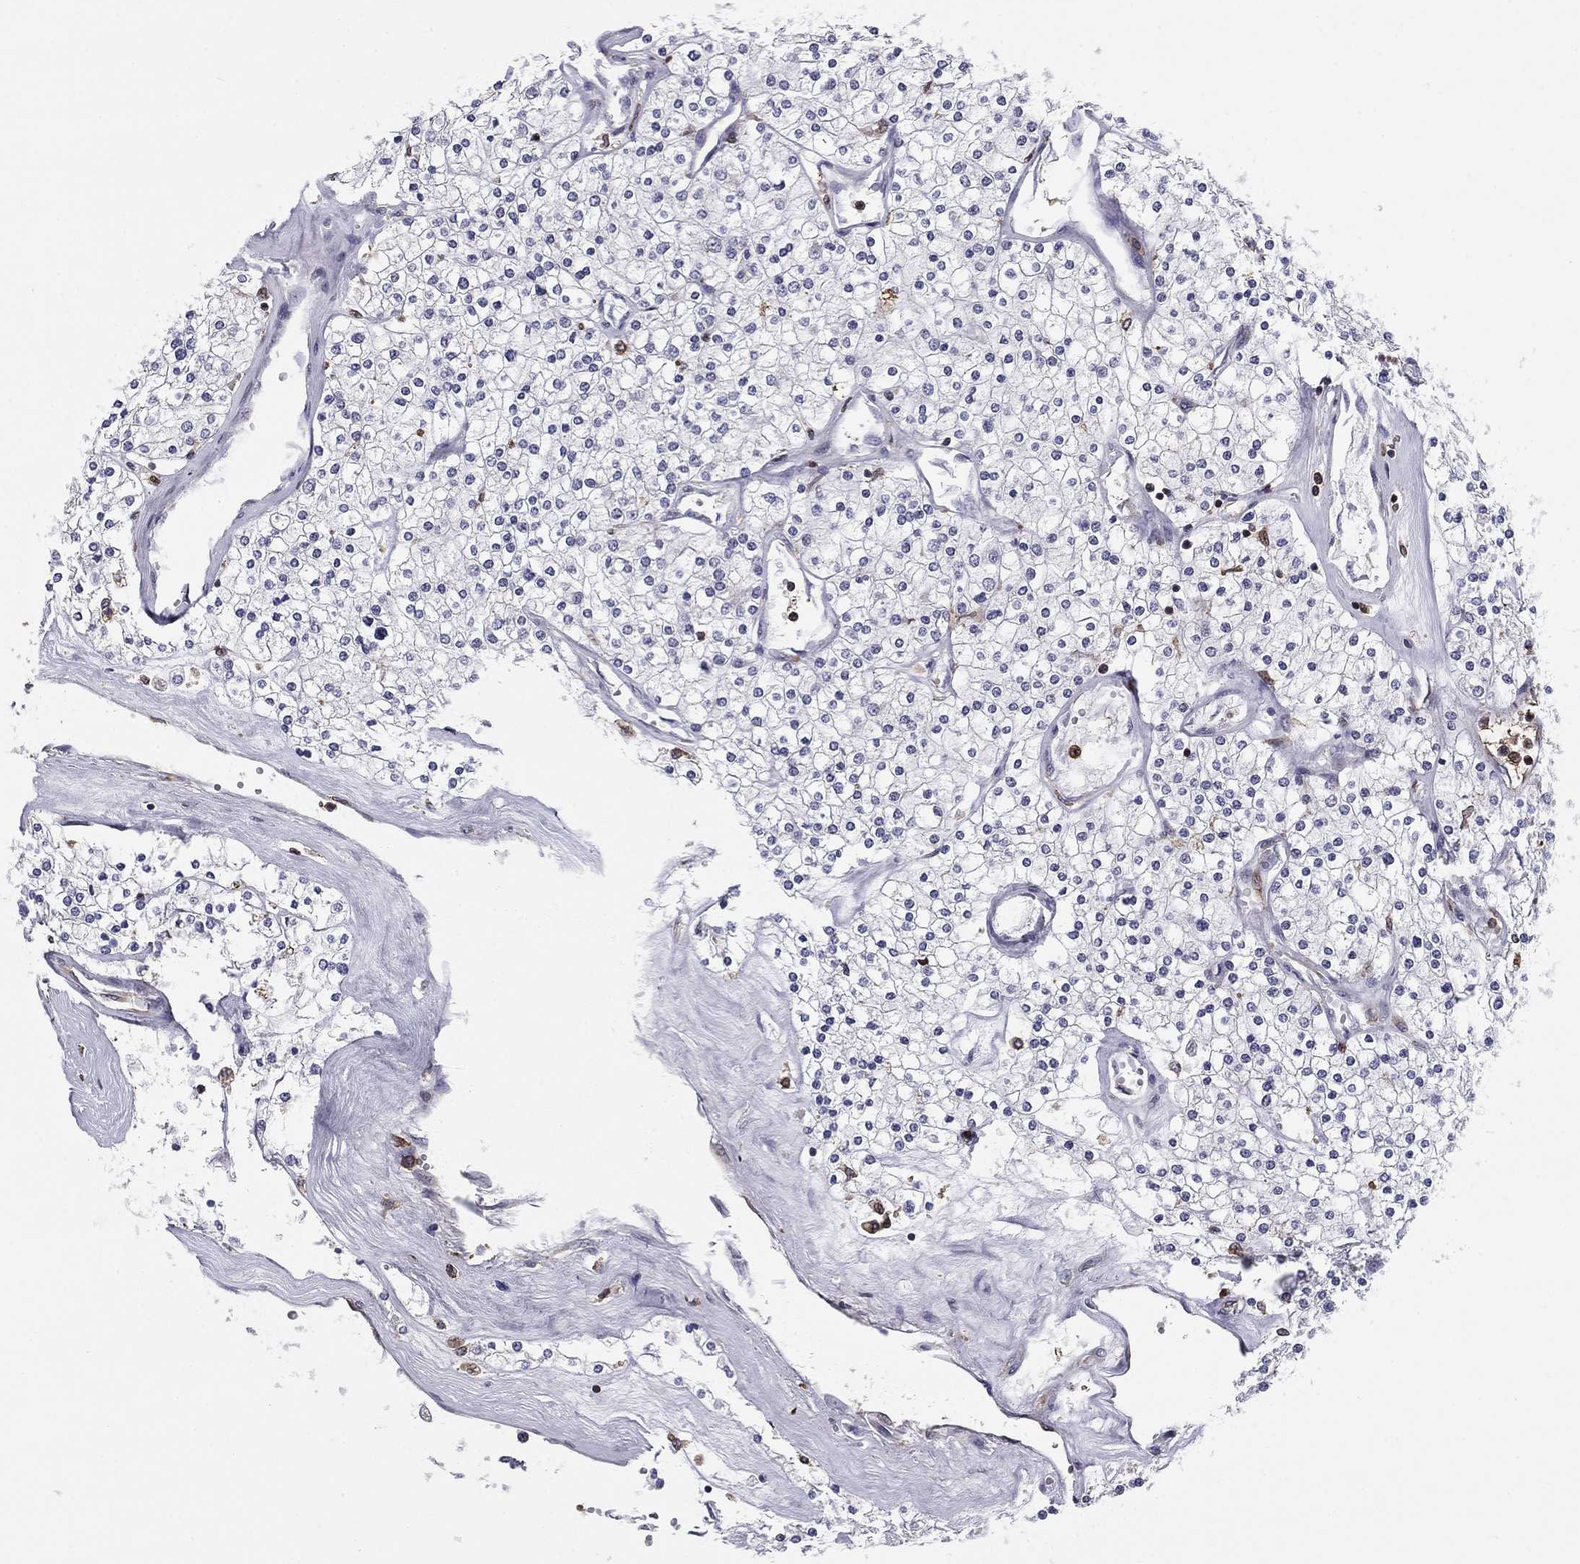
{"staining": {"intensity": "negative", "quantity": "none", "location": "none"}, "tissue": "renal cancer", "cell_type": "Tumor cells", "image_type": "cancer", "snomed": [{"axis": "morphology", "description": "Adenocarcinoma, NOS"}, {"axis": "topography", "description": "Kidney"}], "caption": "This is an immunohistochemistry histopathology image of renal adenocarcinoma. There is no expression in tumor cells.", "gene": "PLCB2", "patient": {"sex": "male", "age": 80}}